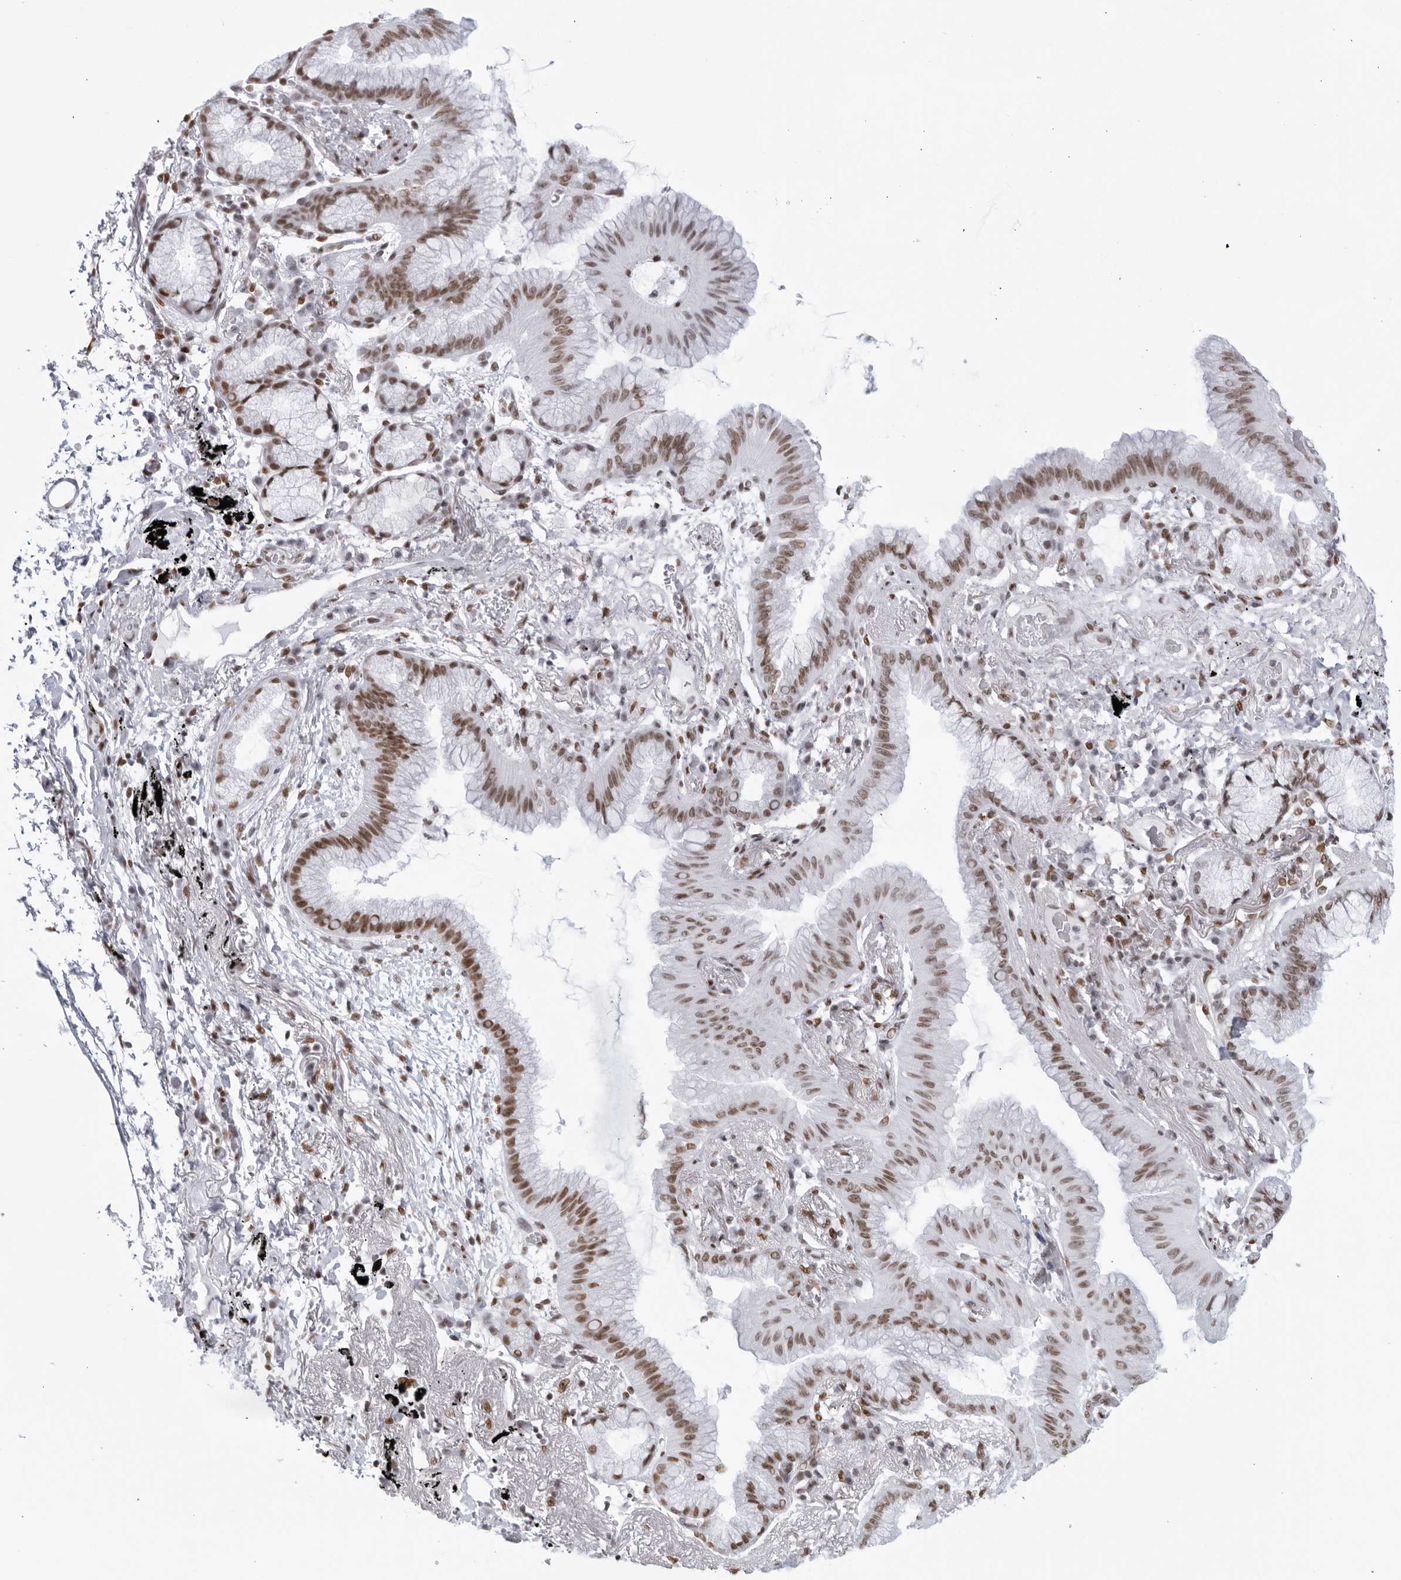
{"staining": {"intensity": "moderate", "quantity": "25%-75%", "location": "nuclear"}, "tissue": "lung cancer", "cell_type": "Tumor cells", "image_type": "cancer", "snomed": [{"axis": "morphology", "description": "Adenocarcinoma, NOS"}, {"axis": "topography", "description": "Lung"}], "caption": "Human lung cancer stained for a protein (brown) demonstrates moderate nuclear positive staining in about 25%-75% of tumor cells.", "gene": "HP1BP3", "patient": {"sex": "female", "age": 70}}